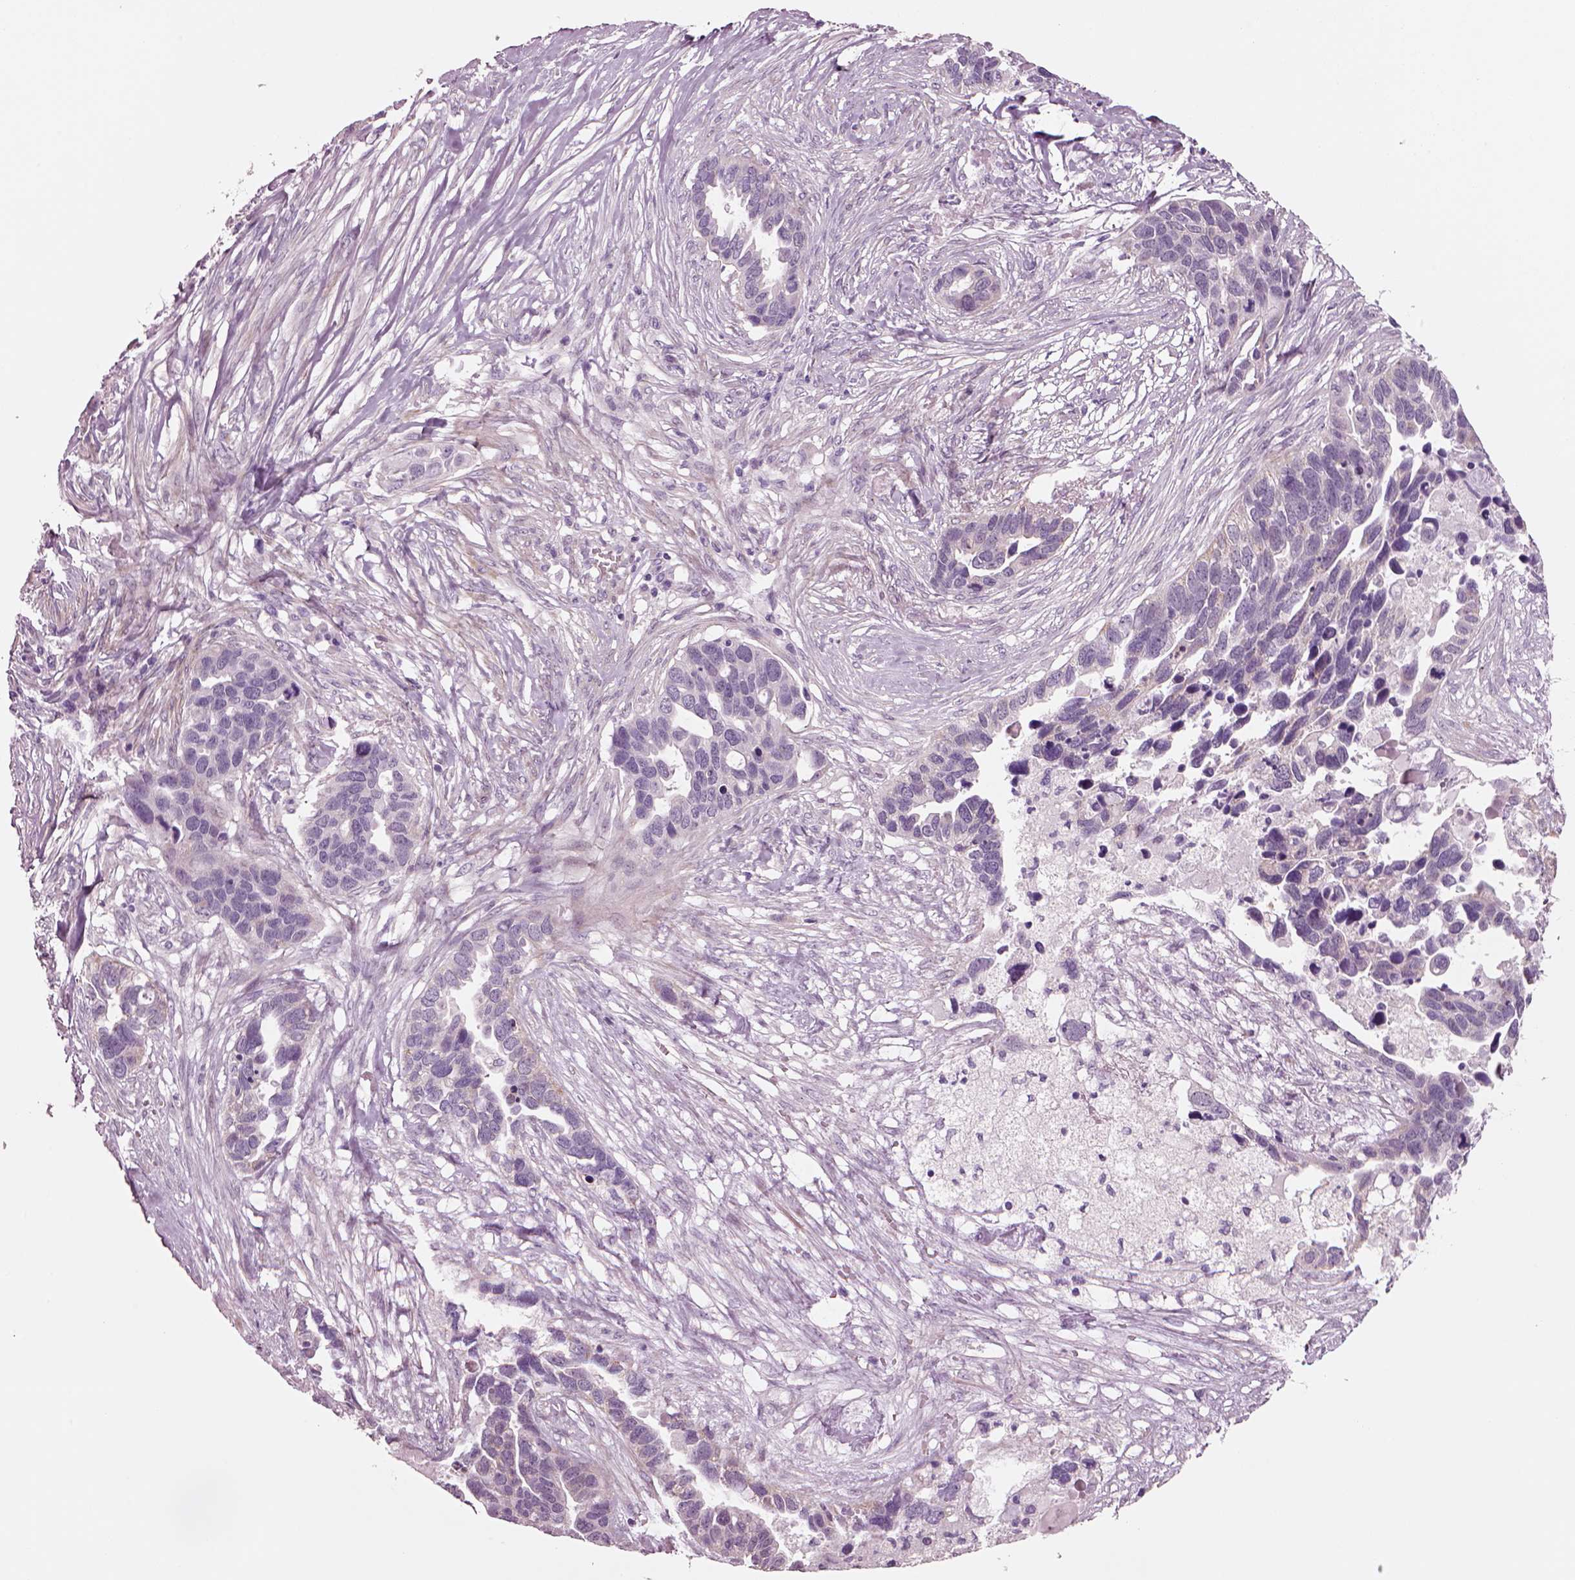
{"staining": {"intensity": "negative", "quantity": "none", "location": "none"}, "tissue": "ovarian cancer", "cell_type": "Tumor cells", "image_type": "cancer", "snomed": [{"axis": "morphology", "description": "Cystadenocarcinoma, serous, NOS"}, {"axis": "topography", "description": "Ovary"}], "caption": "Tumor cells show no significant protein staining in ovarian serous cystadenocarcinoma.", "gene": "SCML2", "patient": {"sex": "female", "age": 54}}